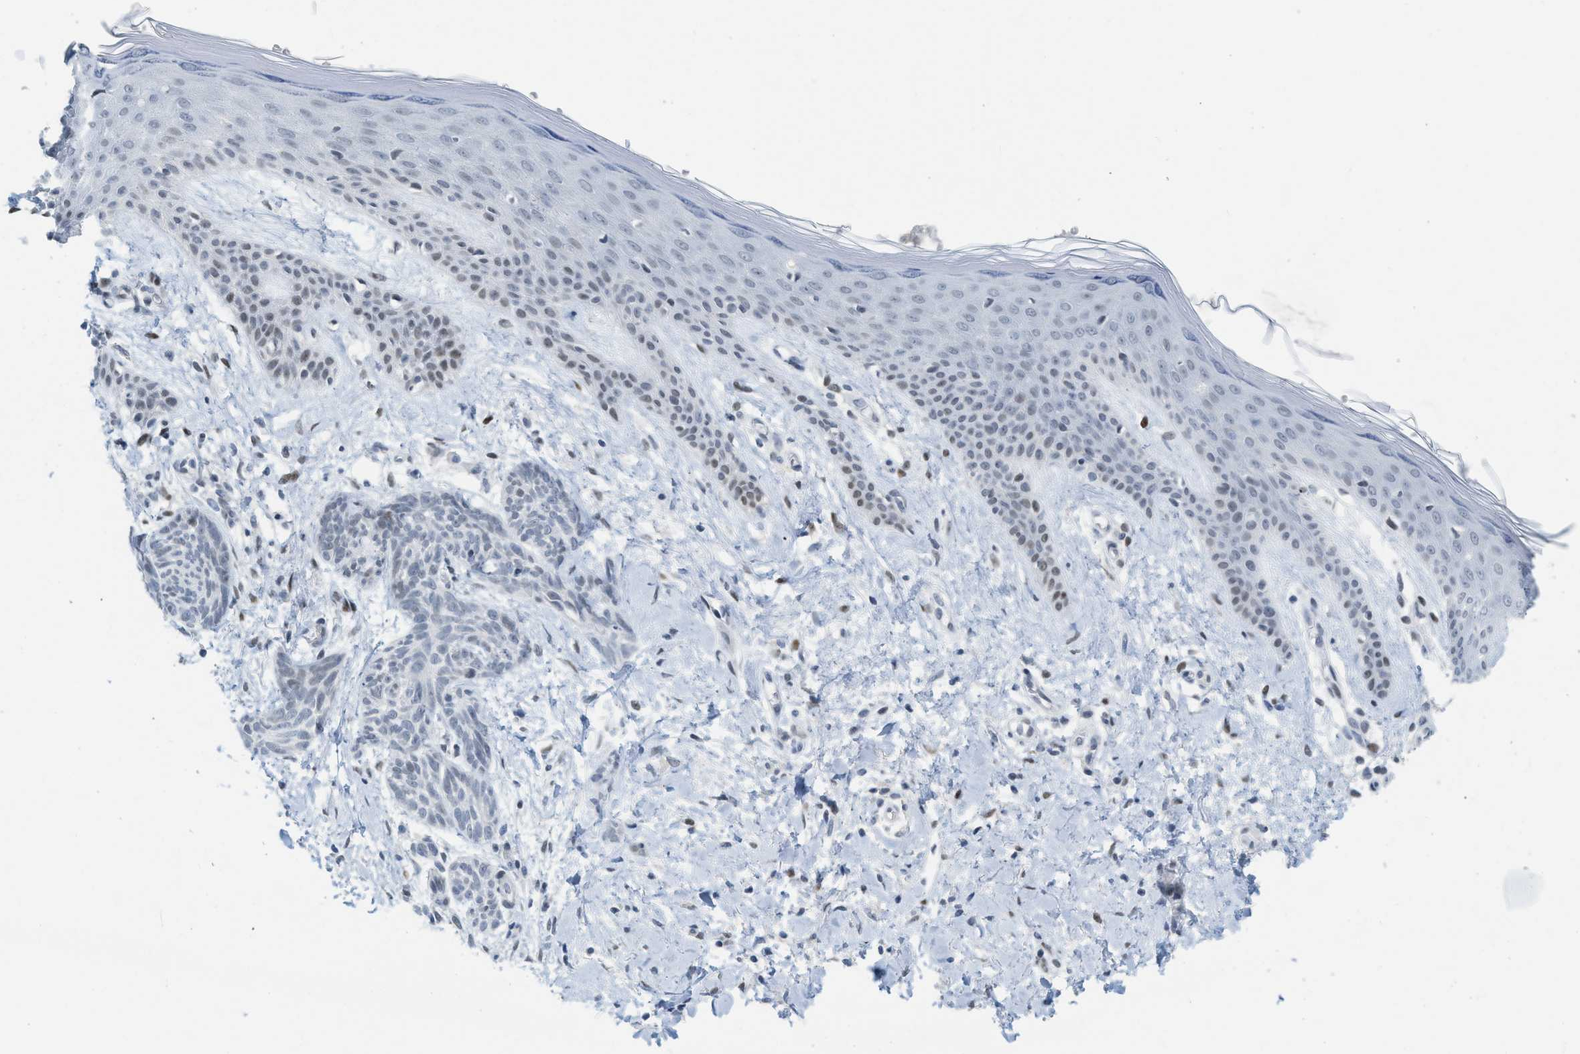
{"staining": {"intensity": "negative", "quantity": "none", "location": "none"}, "tissue": "skin cancer", "cell_type": "Tumor cells", "image_type": "cancer", "snomed": [{"axis": "morphology", "description": "Basal cell carcinoma"}, {"axis": "topography", "description": "Skin"}], "caption": "Immunohistochemical staining of skin cancer demonstrates no significant positivity in tumor cells.", "gene": "PBX1", "patient": {"sex": "female", "age": 59}}